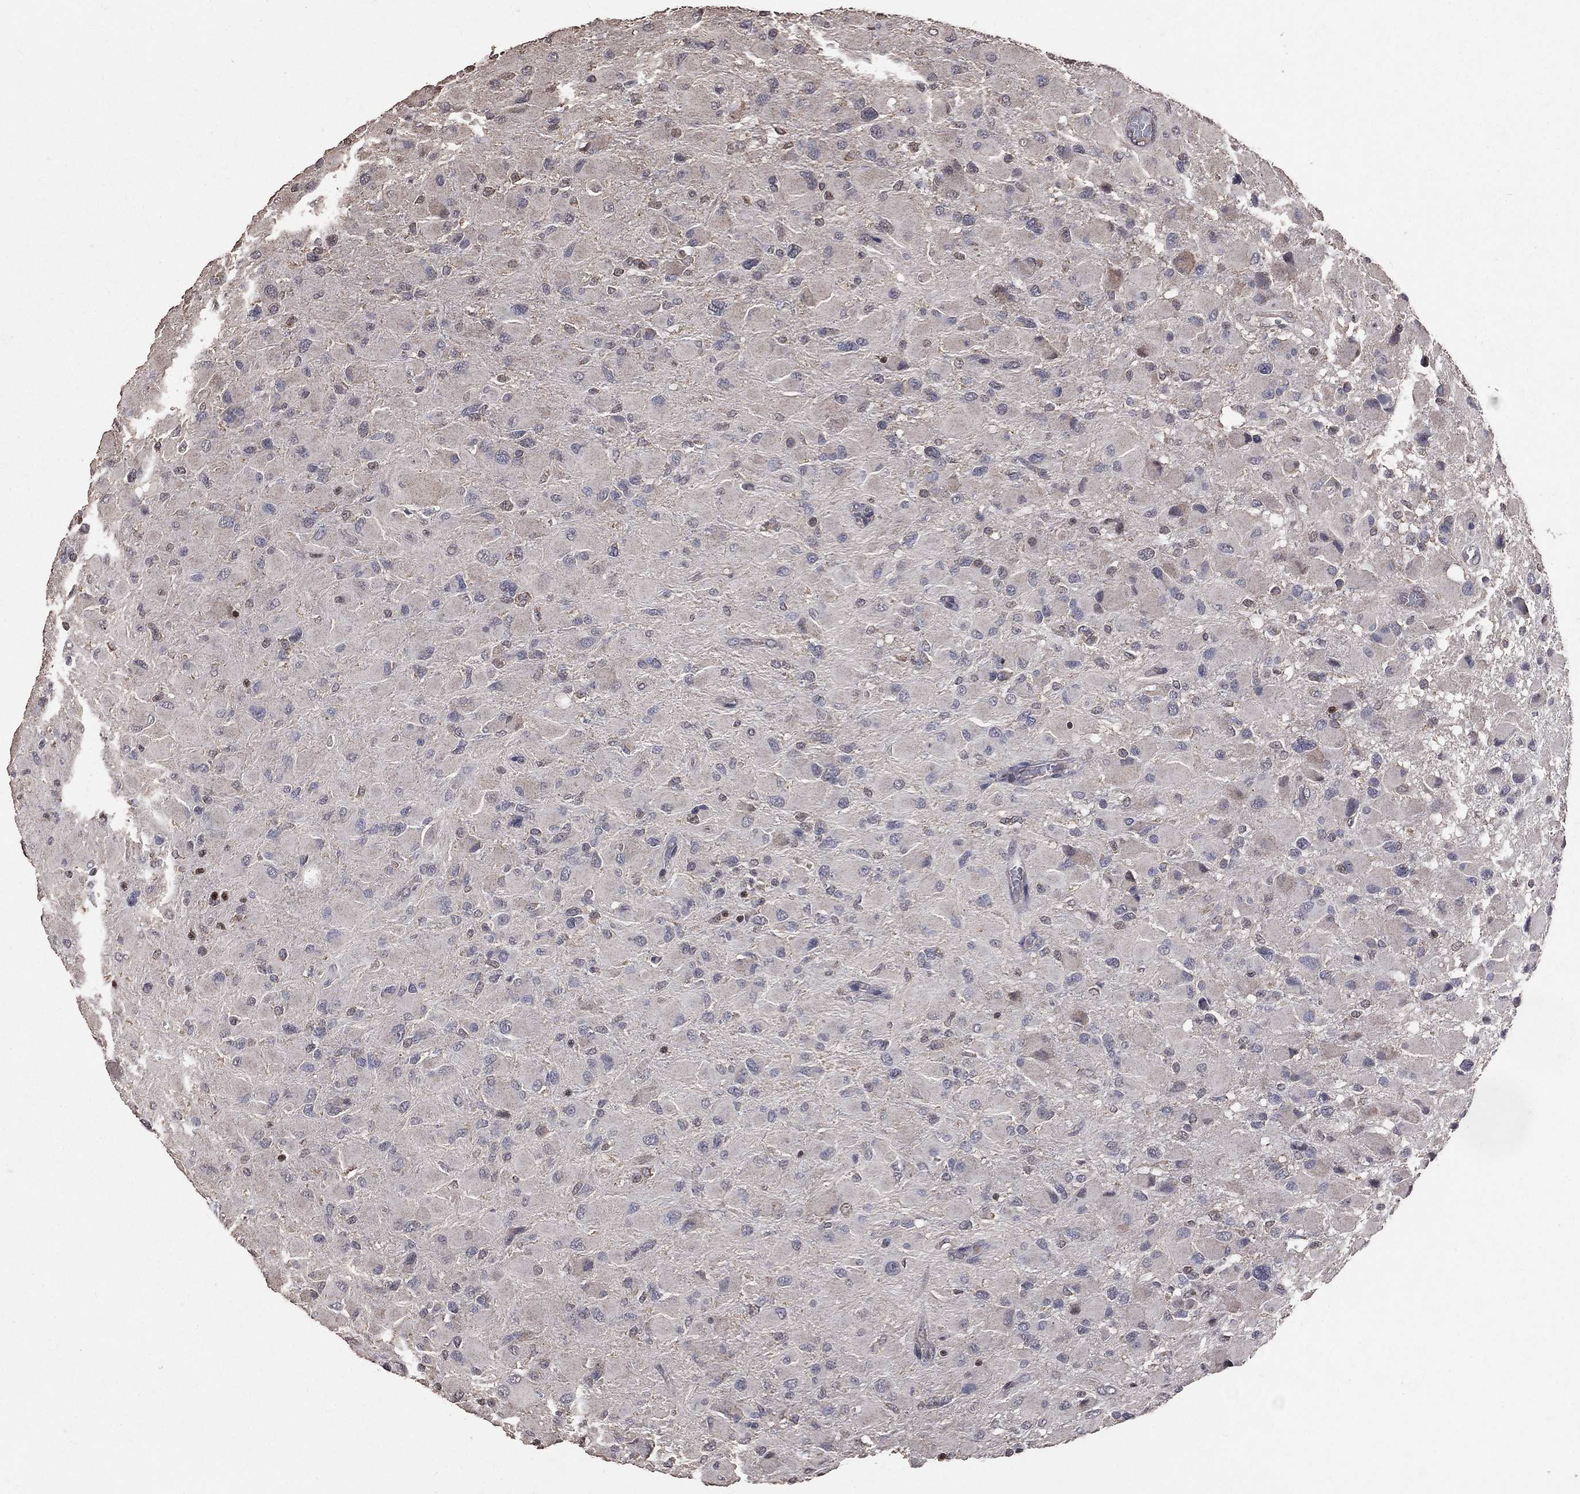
{"staining": {"intensity": "negative", "quantity": "none", "location": "none"}, "tissue": "glioma", "cell_type": "Tumor cells", "image_type": "cancer", "snomed": [{"axis": "morphology", "description": "Glioma, malignant, High grade"}, {"axis": "topography", "description": "Cerebral cortex"}], "caption": "High-grade glioma (malignant) was stained to show a protein in brown. There is no significant staining in tumor cells. The staining was performed using DAB to visualize the protein expression in brown, while the nuclei were stained in blue with hematoxylin (Magnification: 20x).", "gene": "LY6K", "patient": {"sex": "female", "age": 36}}